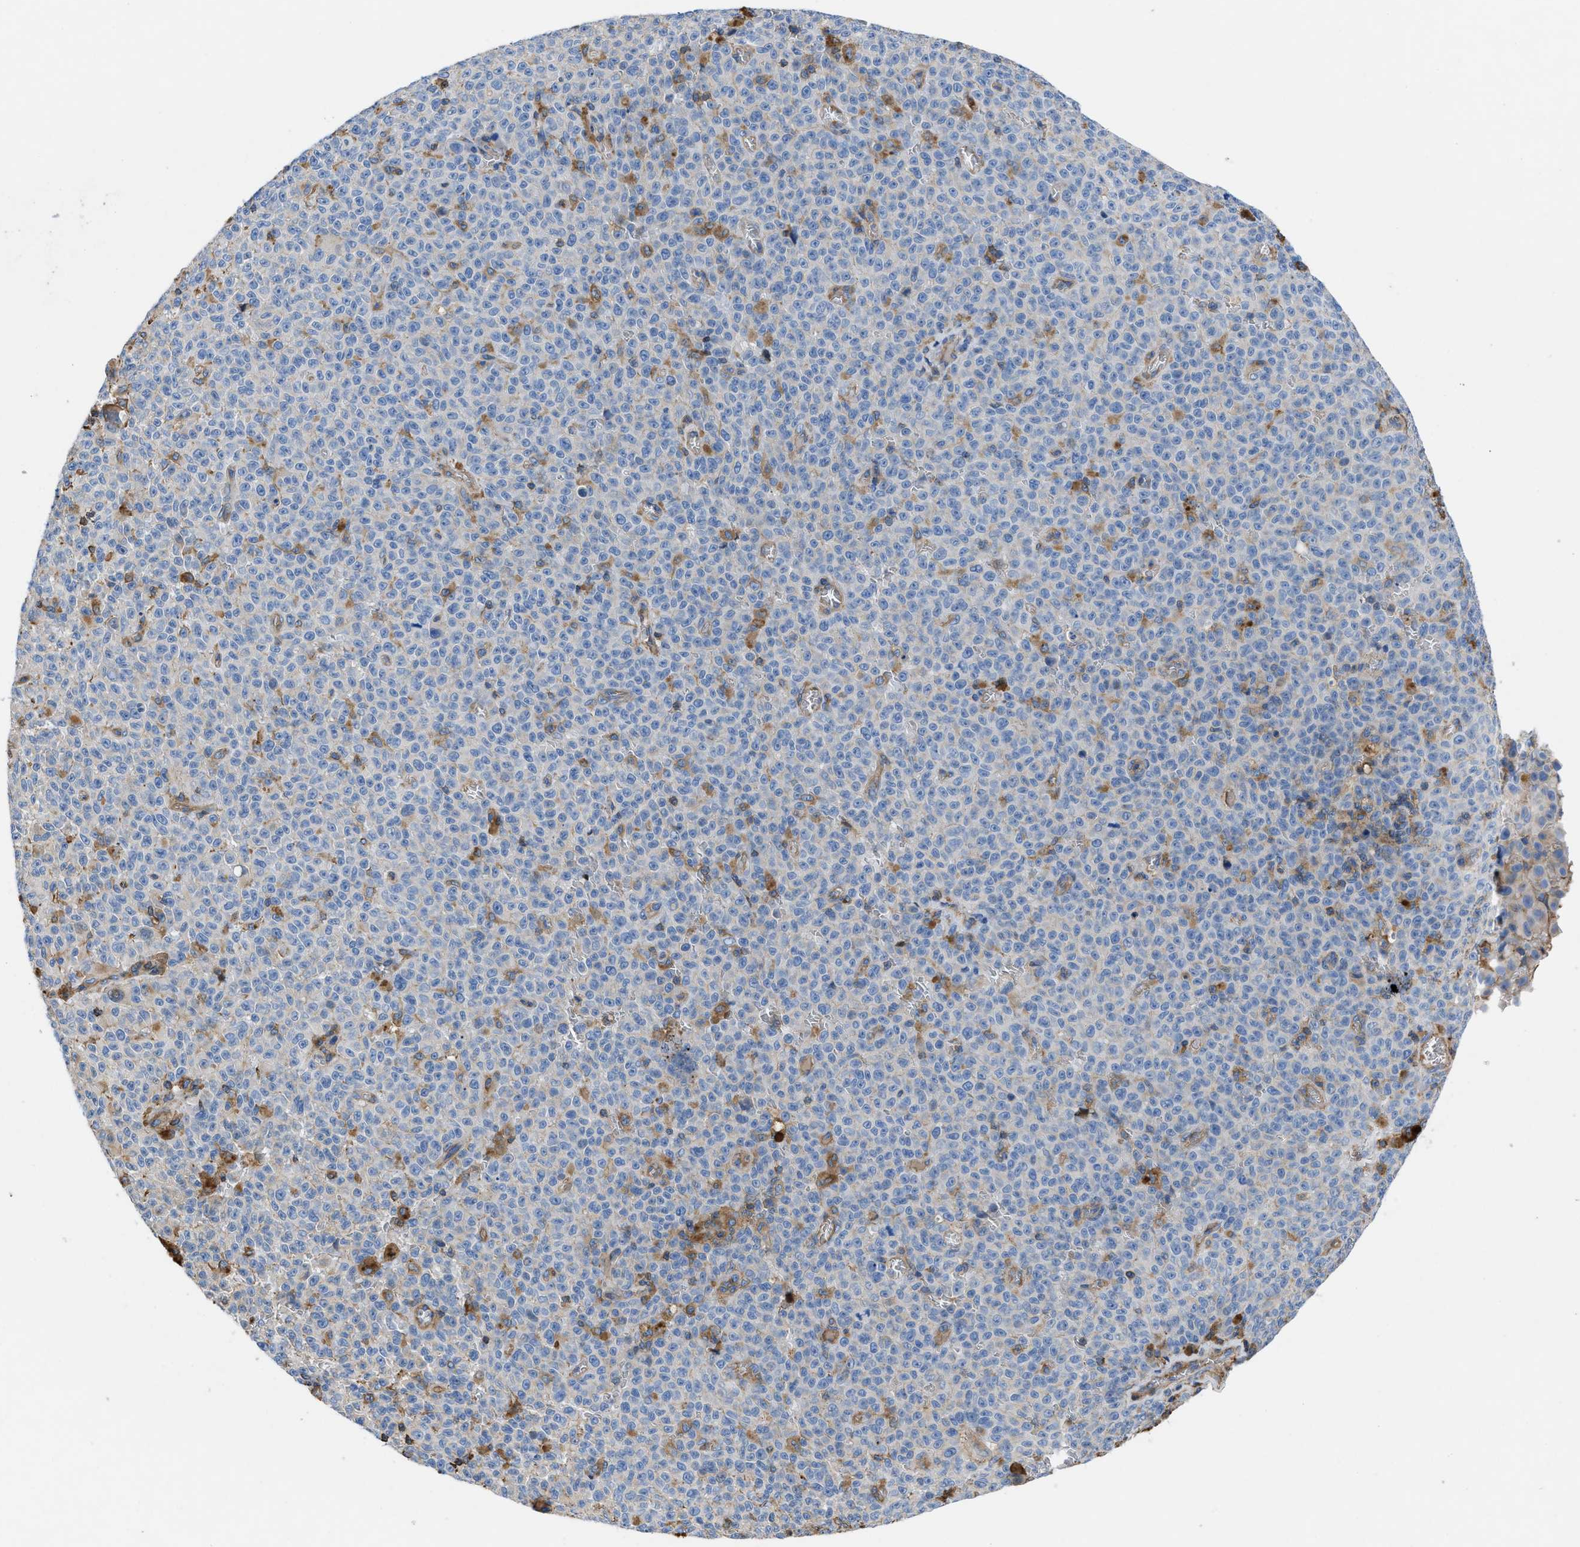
{"staining": {"intensity": "negative", "quantity": "none", "location": "none"}, "tissue": "melanoma", "cell_type": "Tumor cells", "image_type": "cancer", "snomed": [{"axis": "morphology", "description": "Malignant melanoma, NOS"}, {"axis": "topography", "description": "Skin"}], "caption": "The photomicrograph reveals no significant staining in tumor cells of malignant melanoma. (IHC, brightfield microscopy, high magnification).", "gene": "ATP6V0D1", "patient": {"sex": "female", "age": 82}}